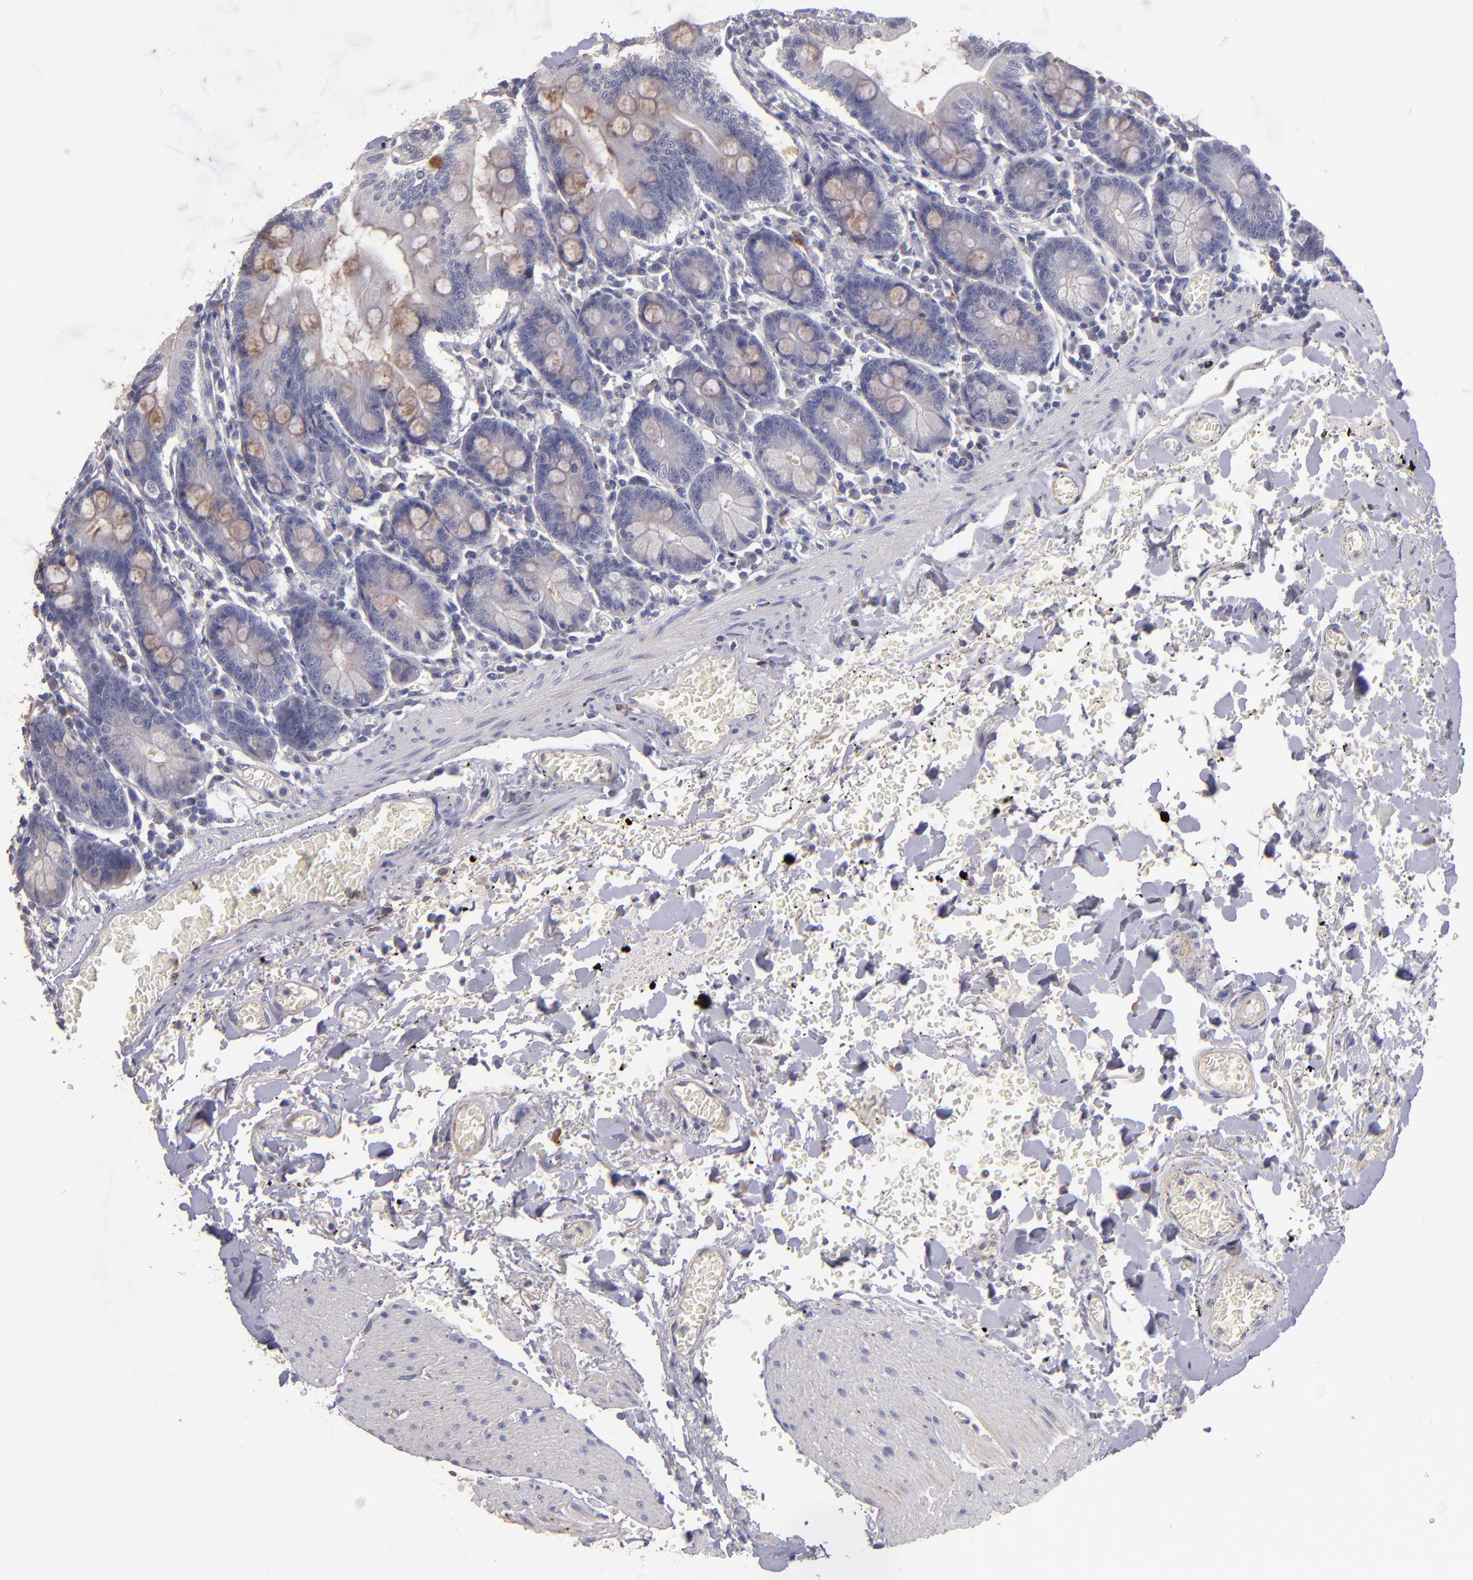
{"staining": {"intensity": "weak", "quantity": "<25%", "location": "cytoplasmic/membranous"}, "tissue": "small intestine", "cell_type": "Glandular cells", "image_type": "normal", "snomed": [{"axis": "morphology", "description": "Normal tissue, NOS"}, {"axis": "topography", "description": "Small intestine"}], "caption": "Small intestine was stained to show a protein in brown. There is no significant positivity in glandular cells. (Immunohistochemistry, brightfield microscopy, high magnification).", "gene": "MAGEE1", "patient": {"sex": "male", "age": 71}}